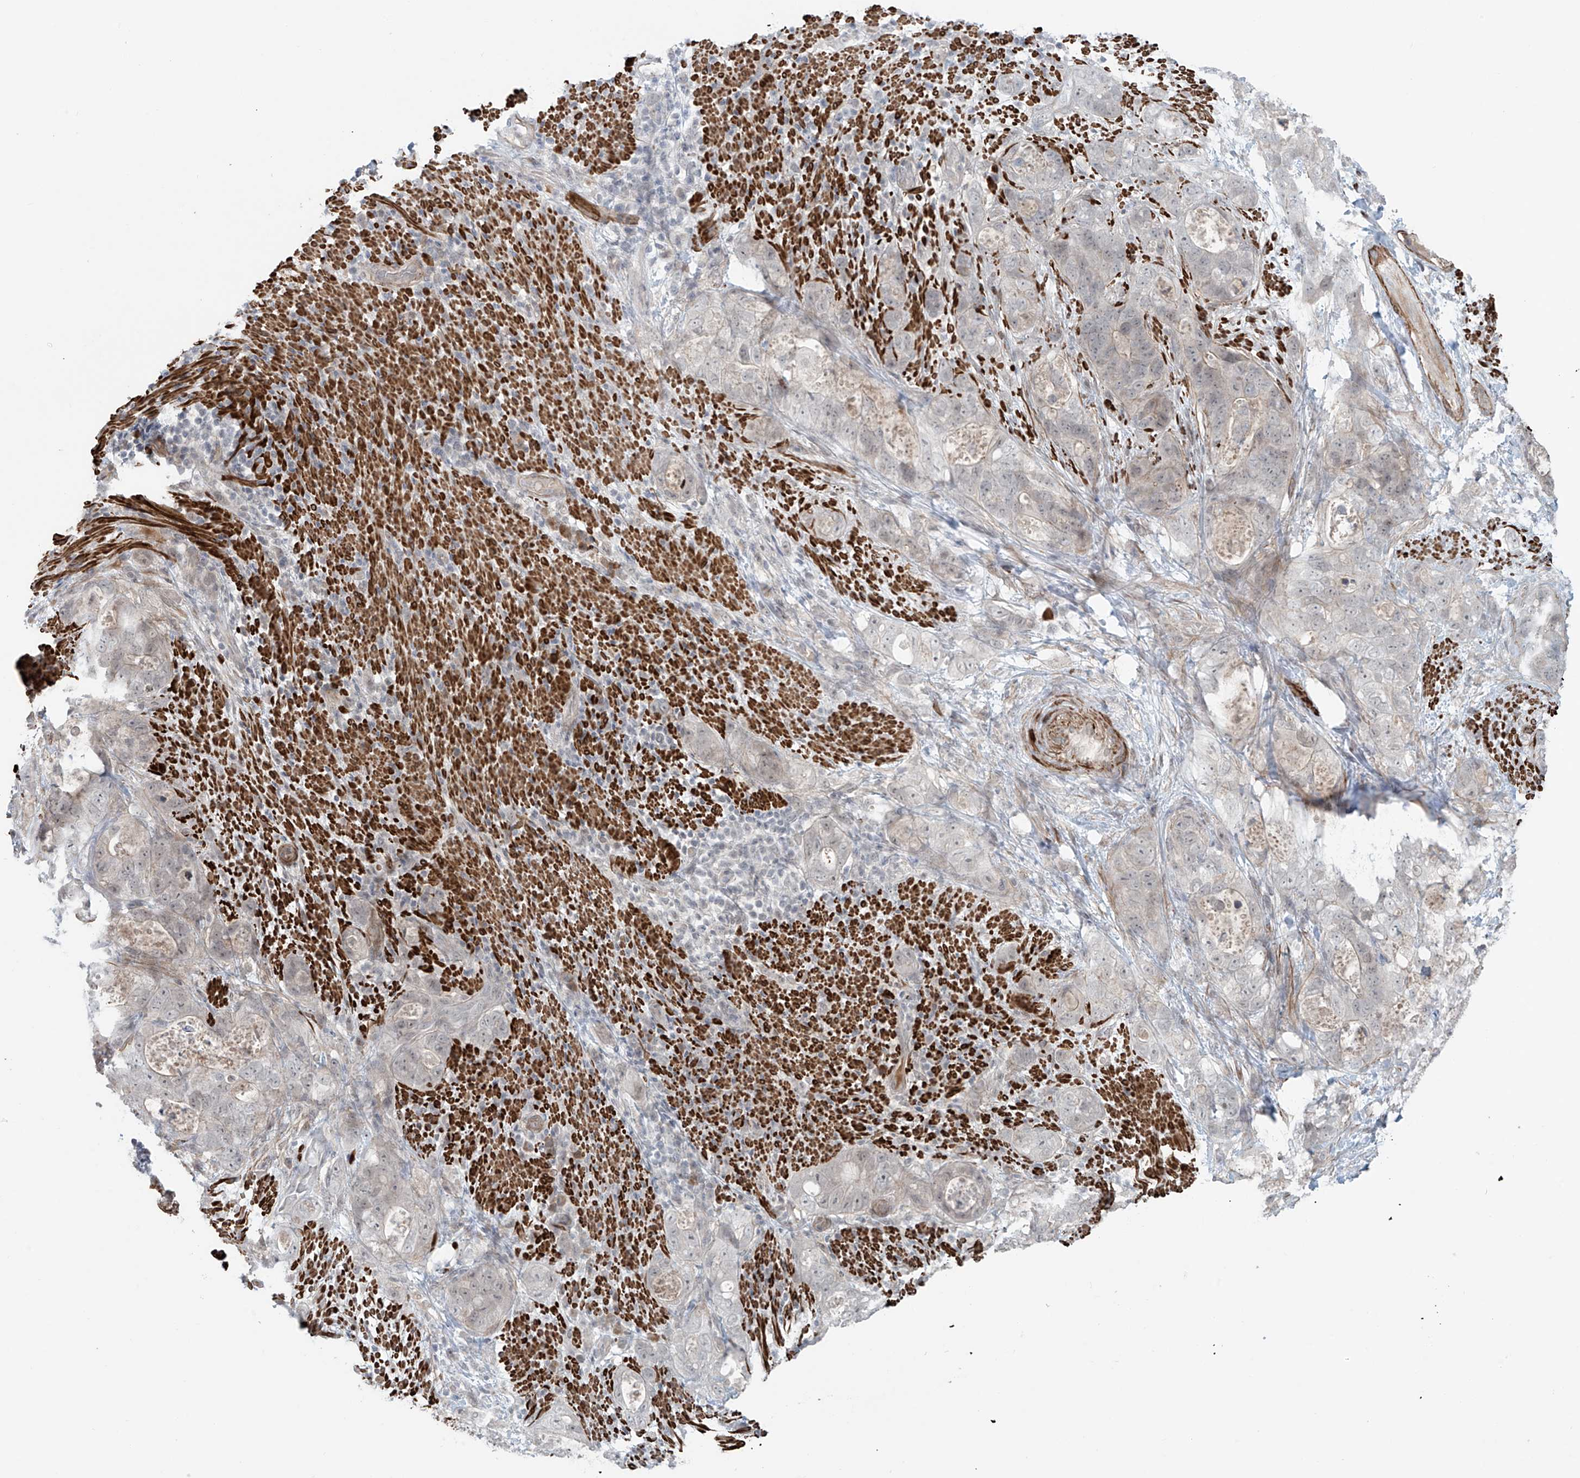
{"staining": {"intensity": "negative", "quantity": "none", "location": "none"}, "tissue": "stomach cancer", "cell_type": "Tumor cells", "image_type": "cancer", "snomed": [{"axis": "morphology", "description": "Adenocarcinoma, NOS"}, {"axis": "topography", "description": "Stomach"}], "caption": "Photomicrograph shows no protein expression in tumor cells of stomach cancer (adenocarcinoma) tissue.", "gene": "RASGEF1A", "patient": {"sex": "female", "age": 89}}